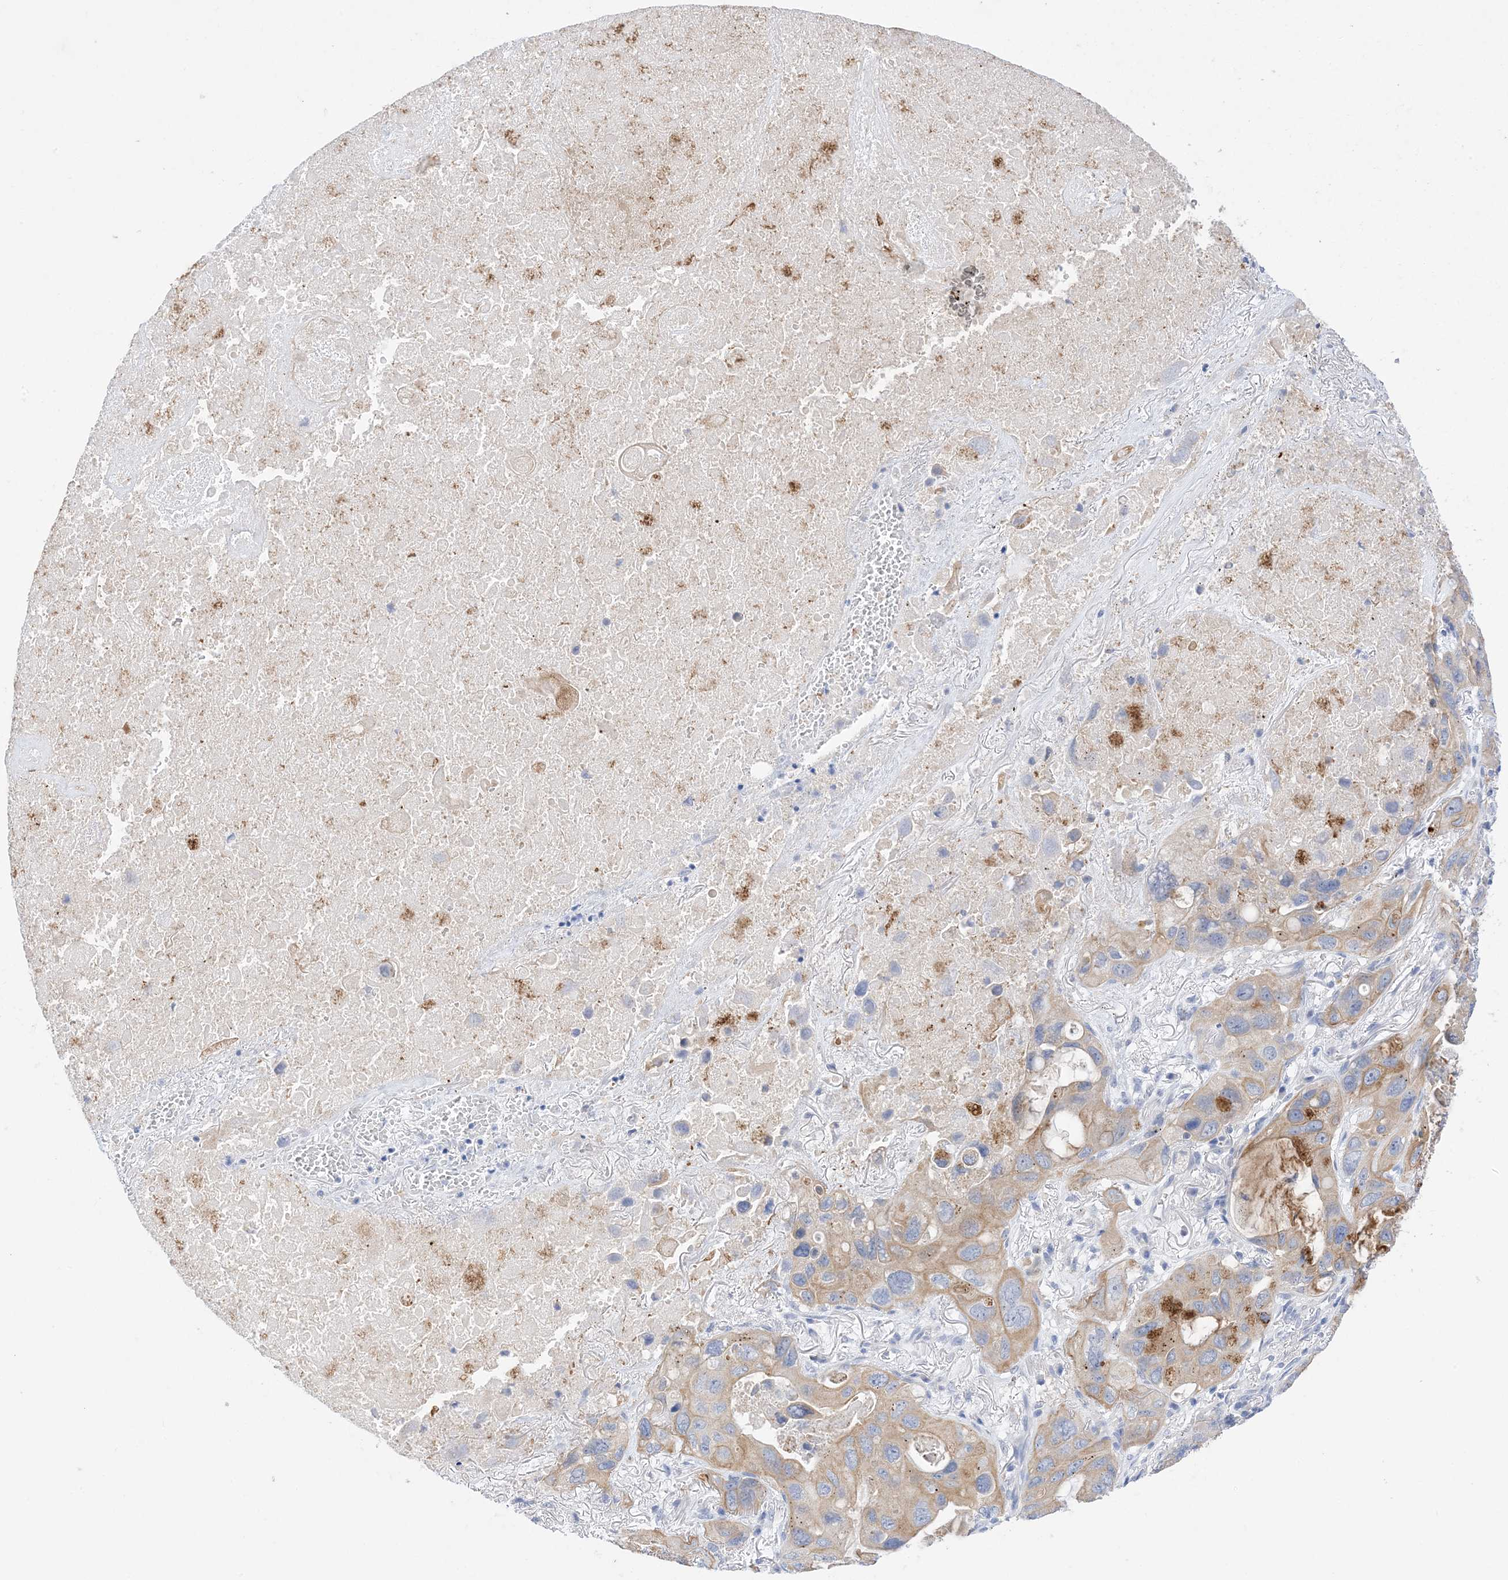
{"staining": {"intensity": "moderate", "quantity": "25%-75%", "location": "cytoplasmic/membranous"}, "tissue": "lung cancer", "cell_type": "Tumor cells", "image_type": "cancer", "snomed": [{"axis": "morphology", "description": "Squamous cell carcinoma, NOS"}, {"axis": "topography", "description": "Lung"}], "caption": "Lung cancer tissue displays moderate cytoplasmic/membranous expression in approximately 25%-75% of tumor cells, visualized by immunohistochemistry.", "gene": "PLK4", "patient": {"sex": "female", "age": 73}}